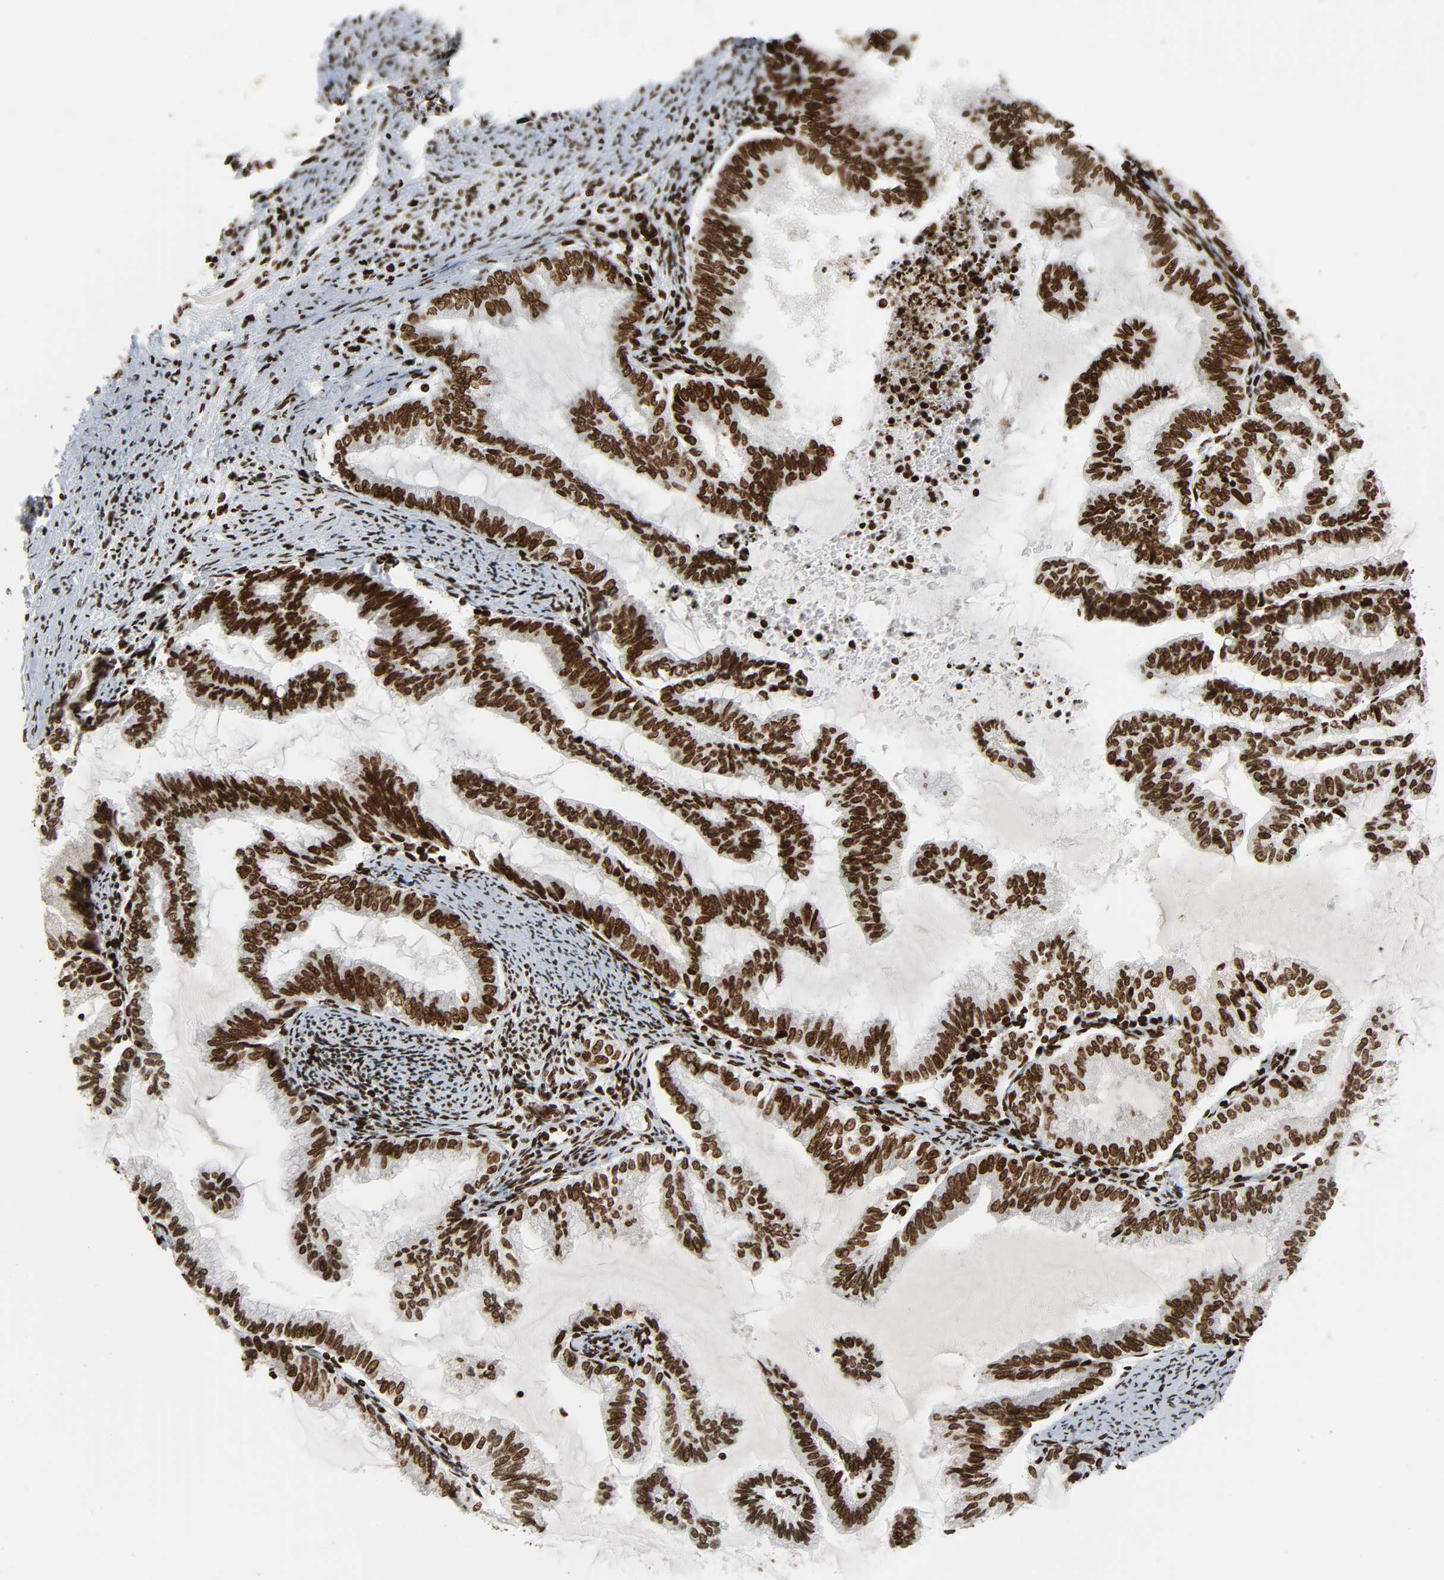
{"staining": {"intensity": "moderate", "quantity": ">75%", "location": "nuclear"}, "tissue": "endometrial cancer", "cell_type": "Tumor cells", "image_type": "cancer", "snomed": [{"axis": "morphology", "description": "Adenocarcinoma, NOS"}, {"axis": "topography", "description": "Endometrium"}], "caption": "IHC histopathology image of endometrial adenocarcinoma stained for a protein (brown), which reveals medium levels of moderate nuclear positivity in about >75% of tumor cells.", "gene": "RXRA", "patient": {"sex": "female", "age": 79}}